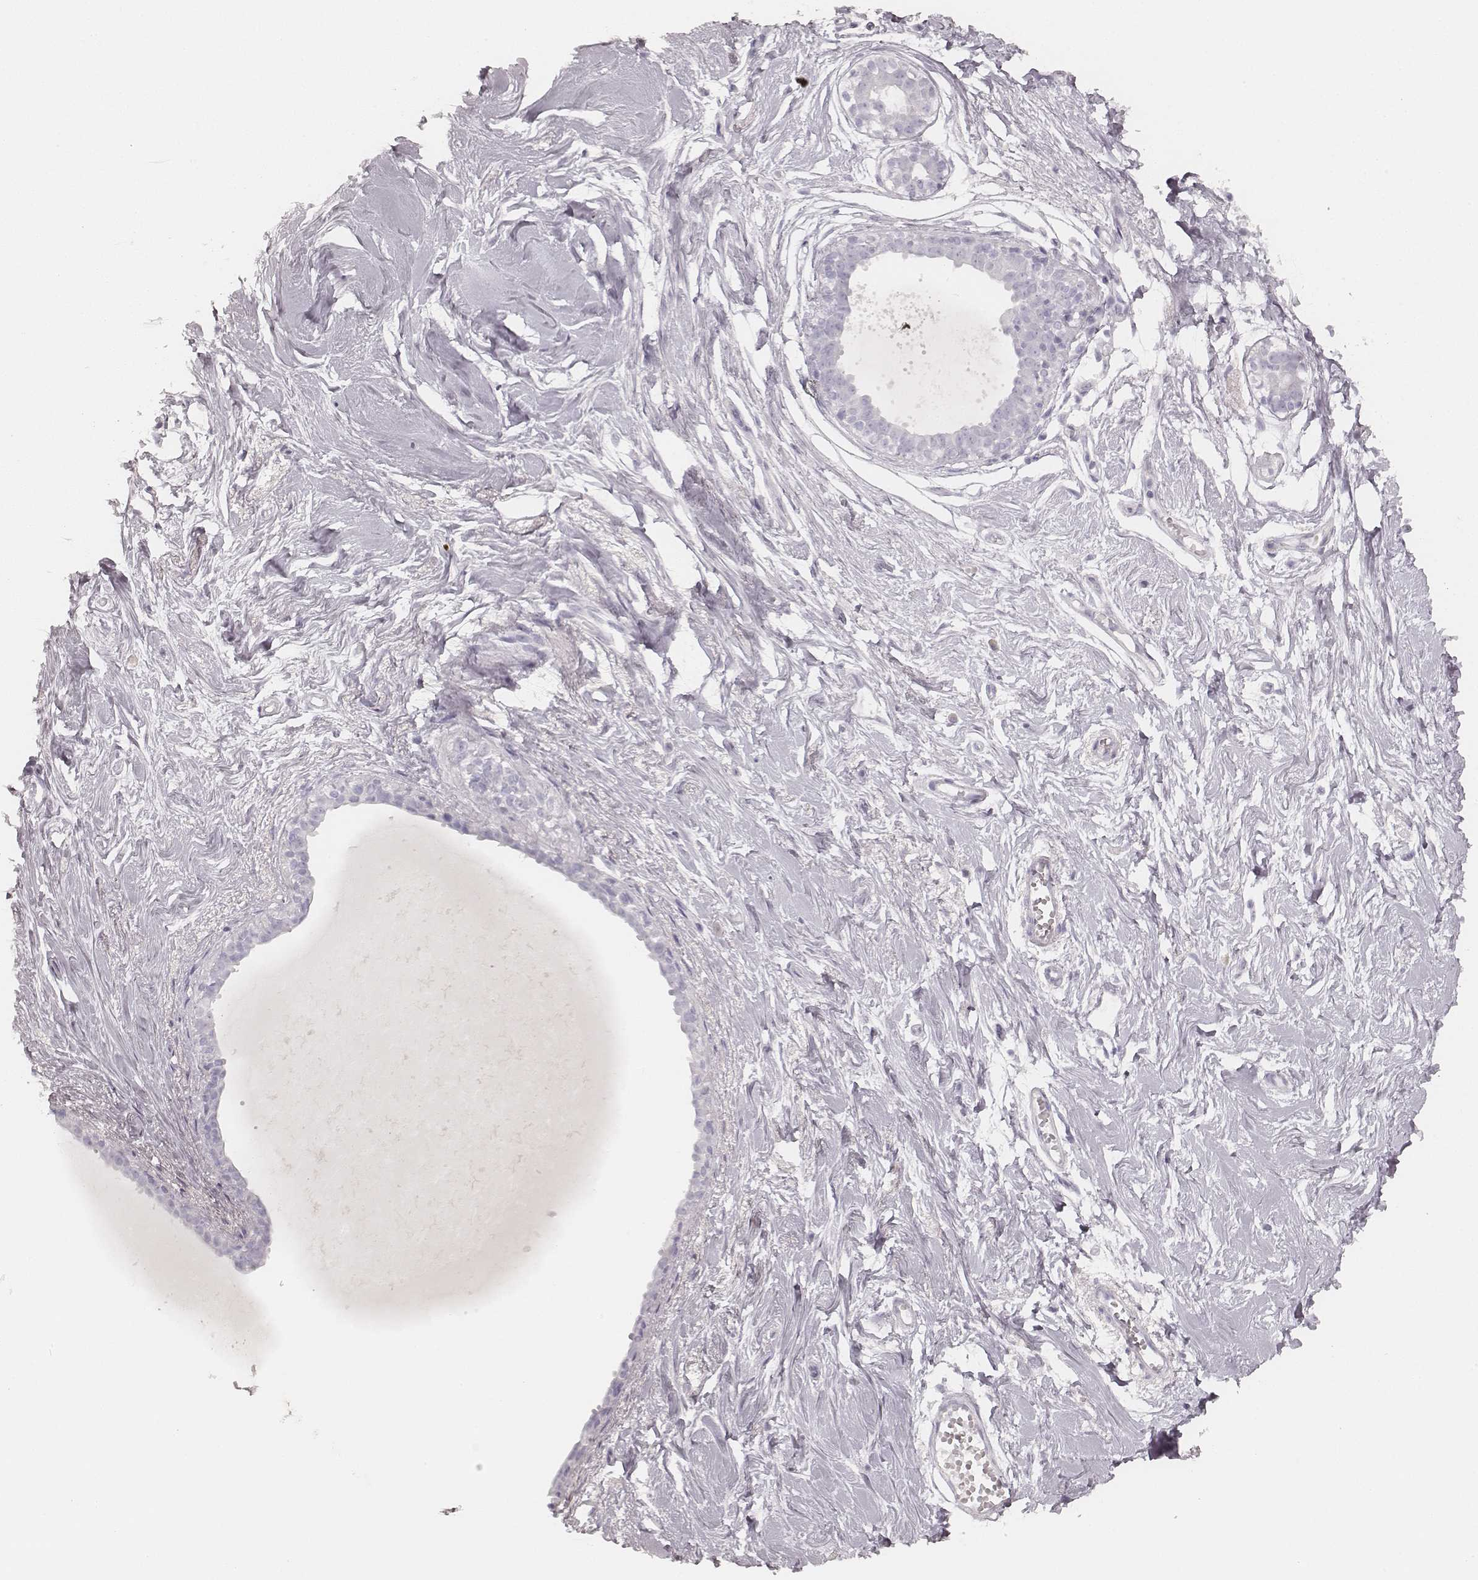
{"staining": {"intensity": "negative", "quantity": "none", "location": "none"}, "tissue": "breast", "cell_type": "Adipocytes", "image_type": "normal", "snomed": [{"axis": "morphology", "description": "Normal tissue, NOS"}, {"axis": "topography", "description": "Breast"}], "caption": "An IHC histopathology image of unremarkable breast is shown. There is no staining in adipocytes of breast.", "gene": "KRT72", "patient": {"sex": "female", "age": 49}}